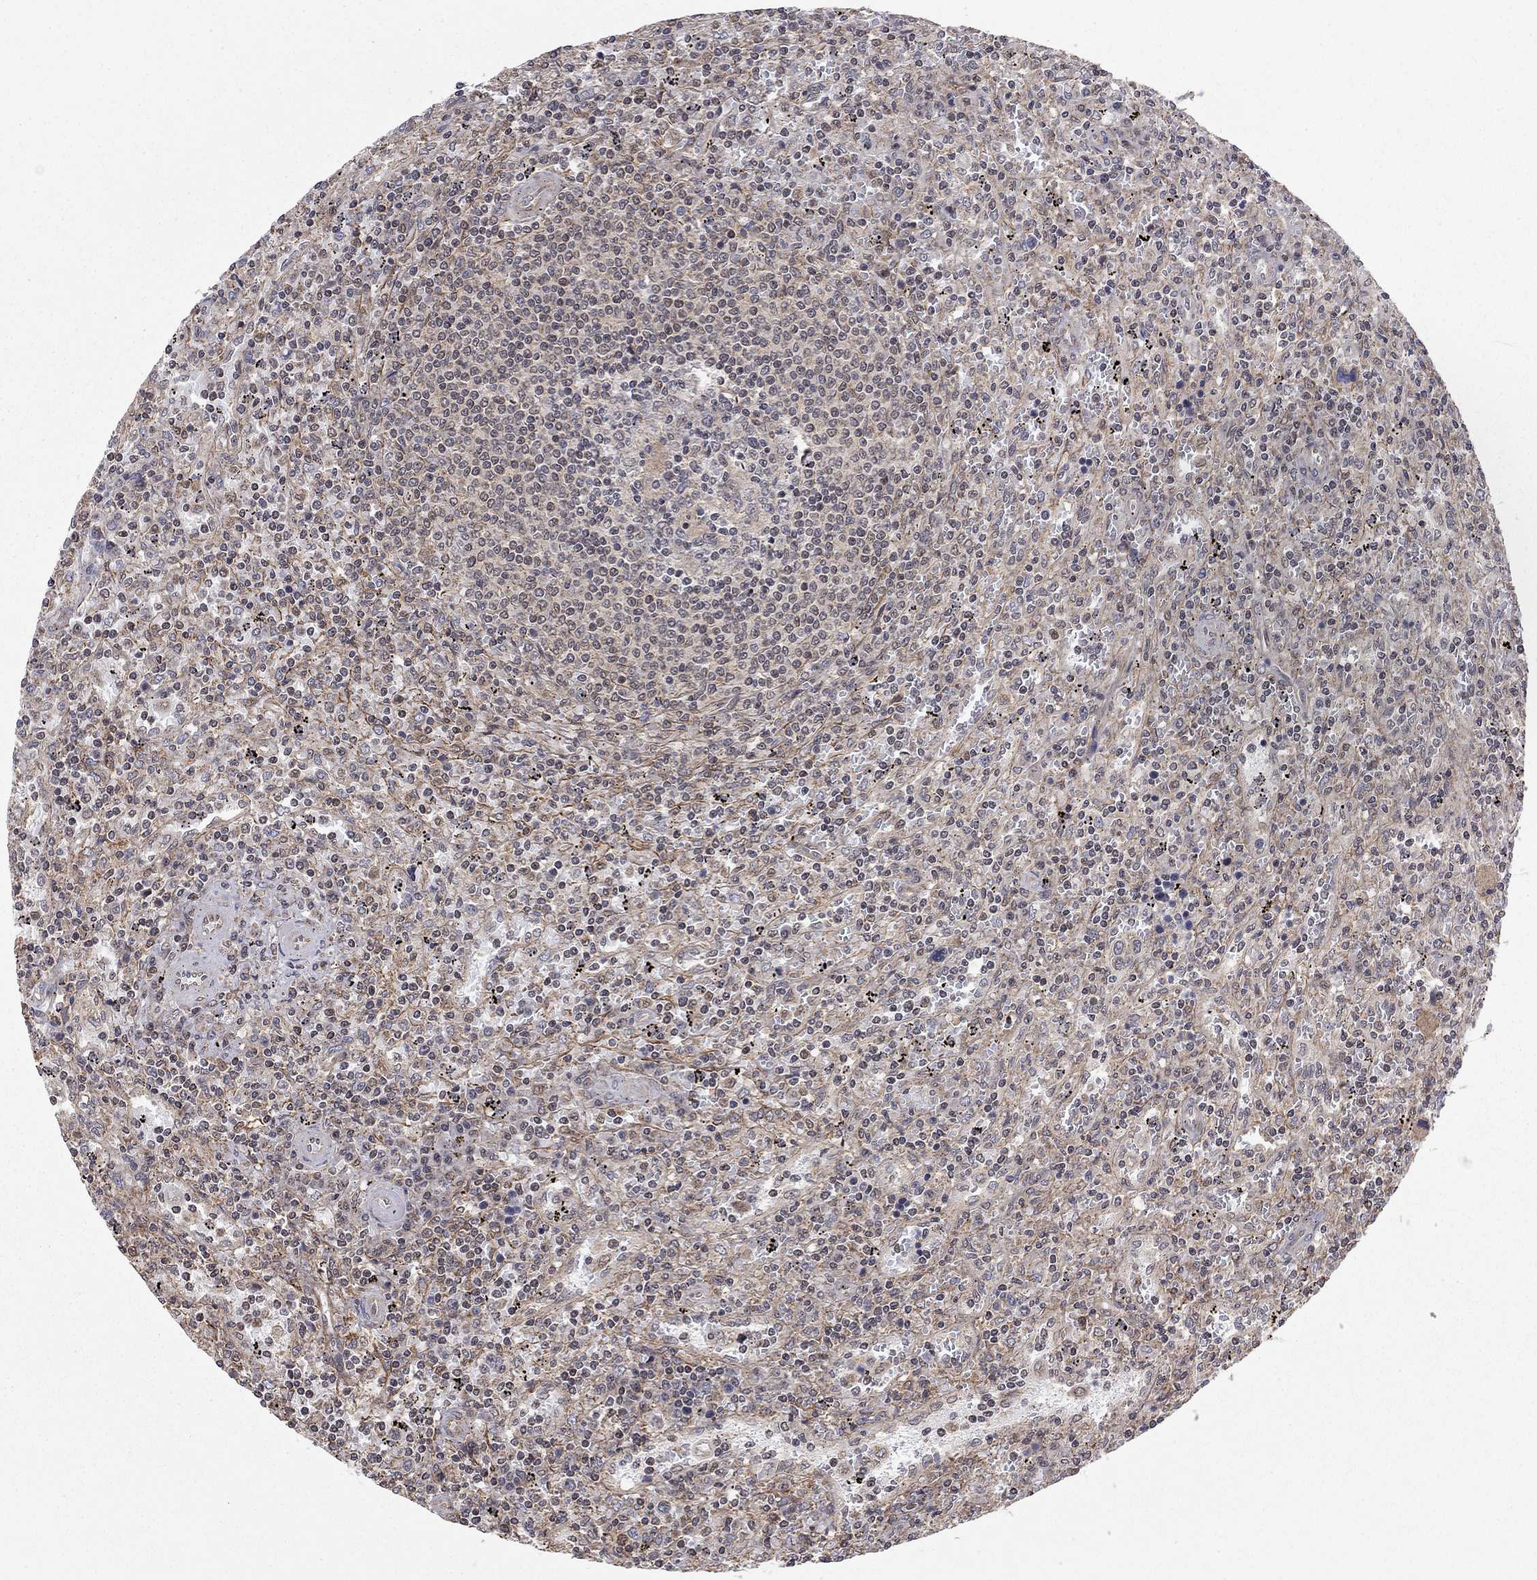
{"staining": {"intensity": "negative", "quantity": "none", "location": "none"}, "tissue": "lymphoma", "cell_type": "Tumor cells", "image_type": "cancer", "snomed": [{"axis": "morphology", "description": "Malignant lymphoma, non-Hodgkin's type, Low grade"}, {"axis": "topography", "description": "Spleen"}], "caption": "IHC histopathology image of neoplastic tissue: human malignant lymphoma, non-Hodgkin's type (low-grade) stained with DAB shows no significant protein expression in tumor cells.", "gene": "TDP1", "patient": {"sex": "male", "age": 62}}